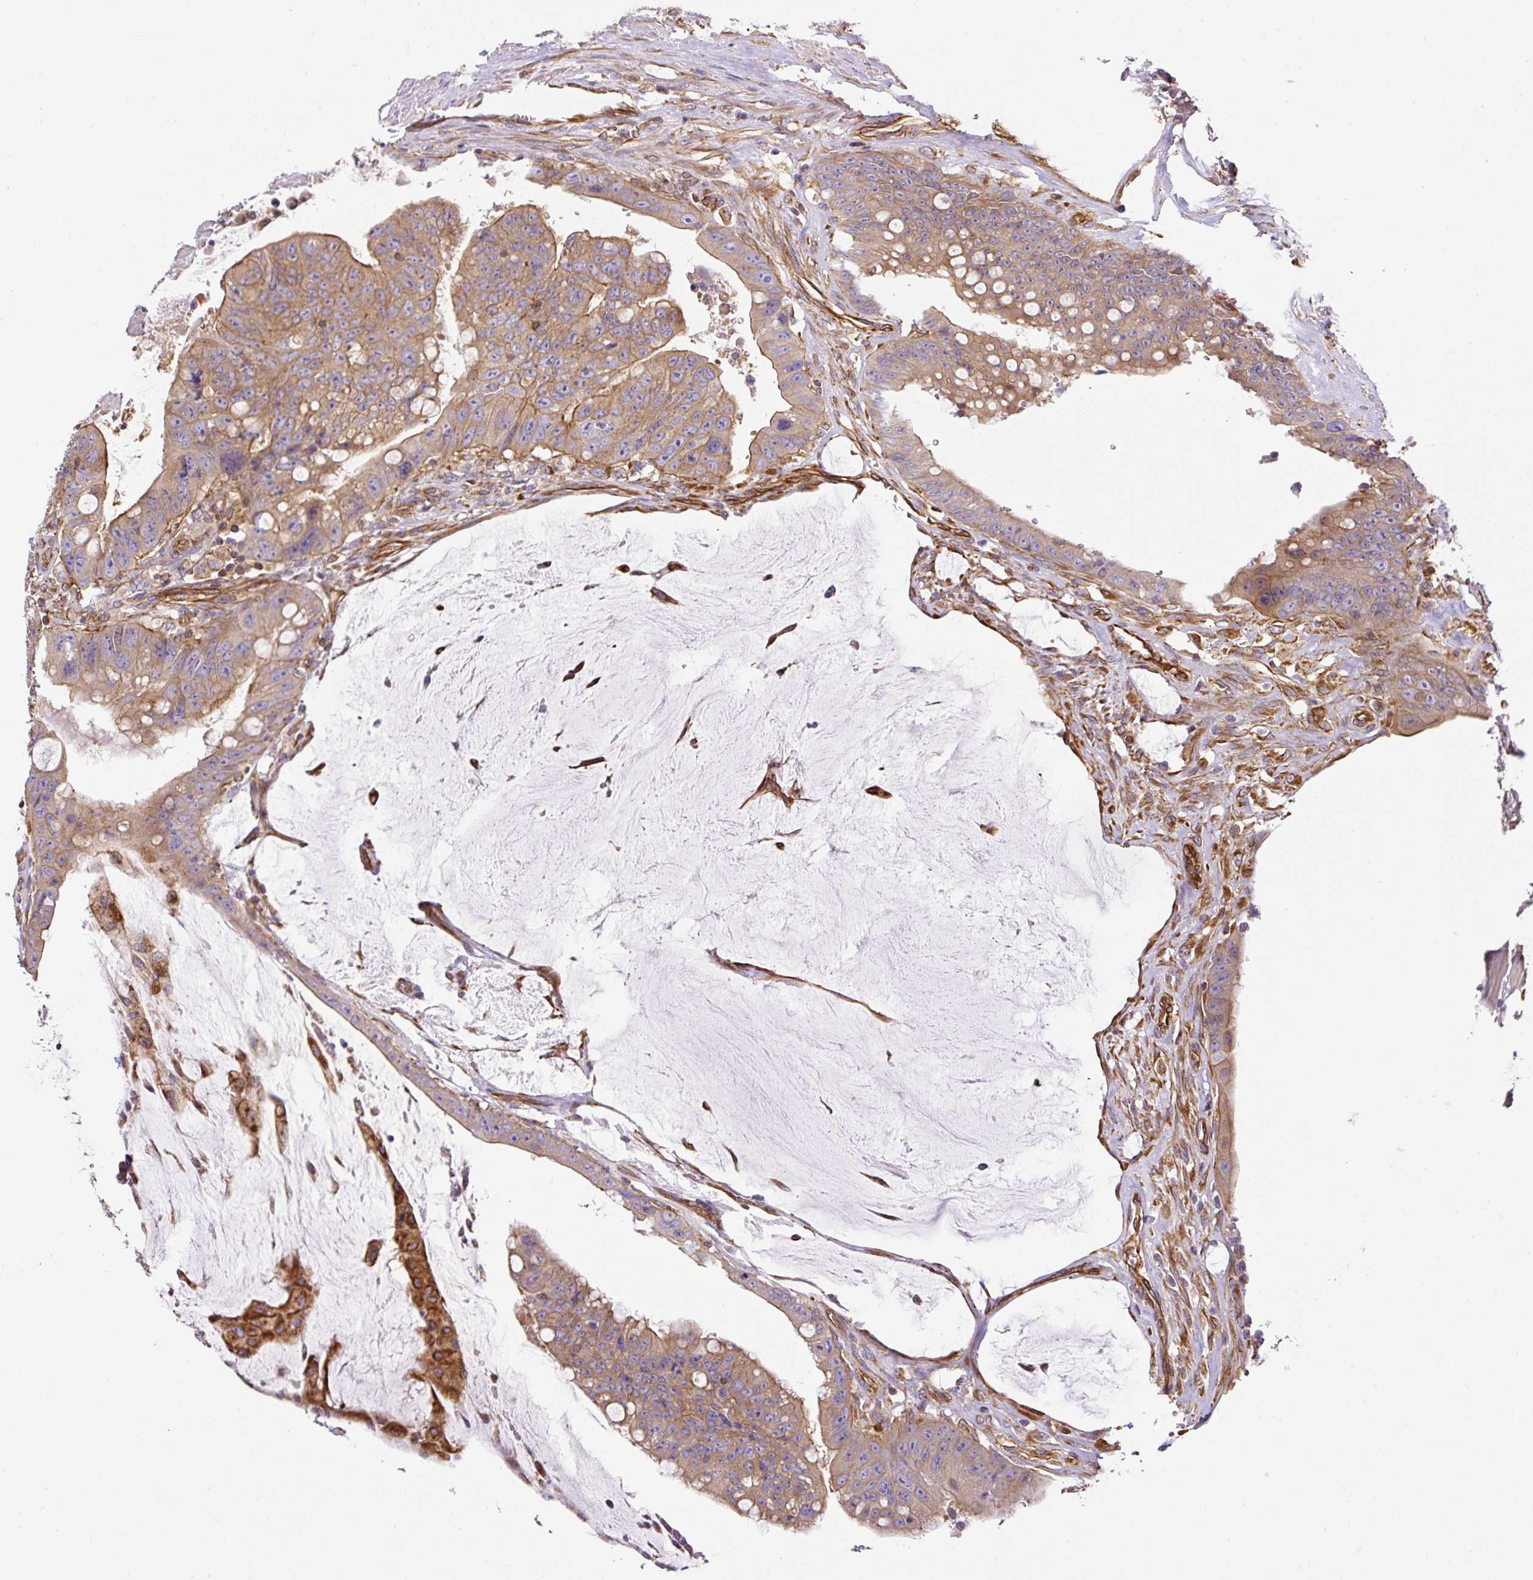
{"staining": {"intensity": "moderate", "quantity": "25%-75%", "location": "cytoplasmic/membranous"}, "tissue": "colorectal cancer", "cell_type": "Tumor cells", "image_type": "cancer", "snomed": [{"axis": "morphology", "description": "Adenocarcinoma, NOS"}, {"axis": "topography", "description": "Rectum"}], "caption": "Colorectal cancer tissue displays moderate cytoplasmic/membranous positivity in about 25%-75% of tumor cells, visualized by immunohistochemistry.", "gene": "DCTN1", "patient": {"sex": "male", "age": 78}}